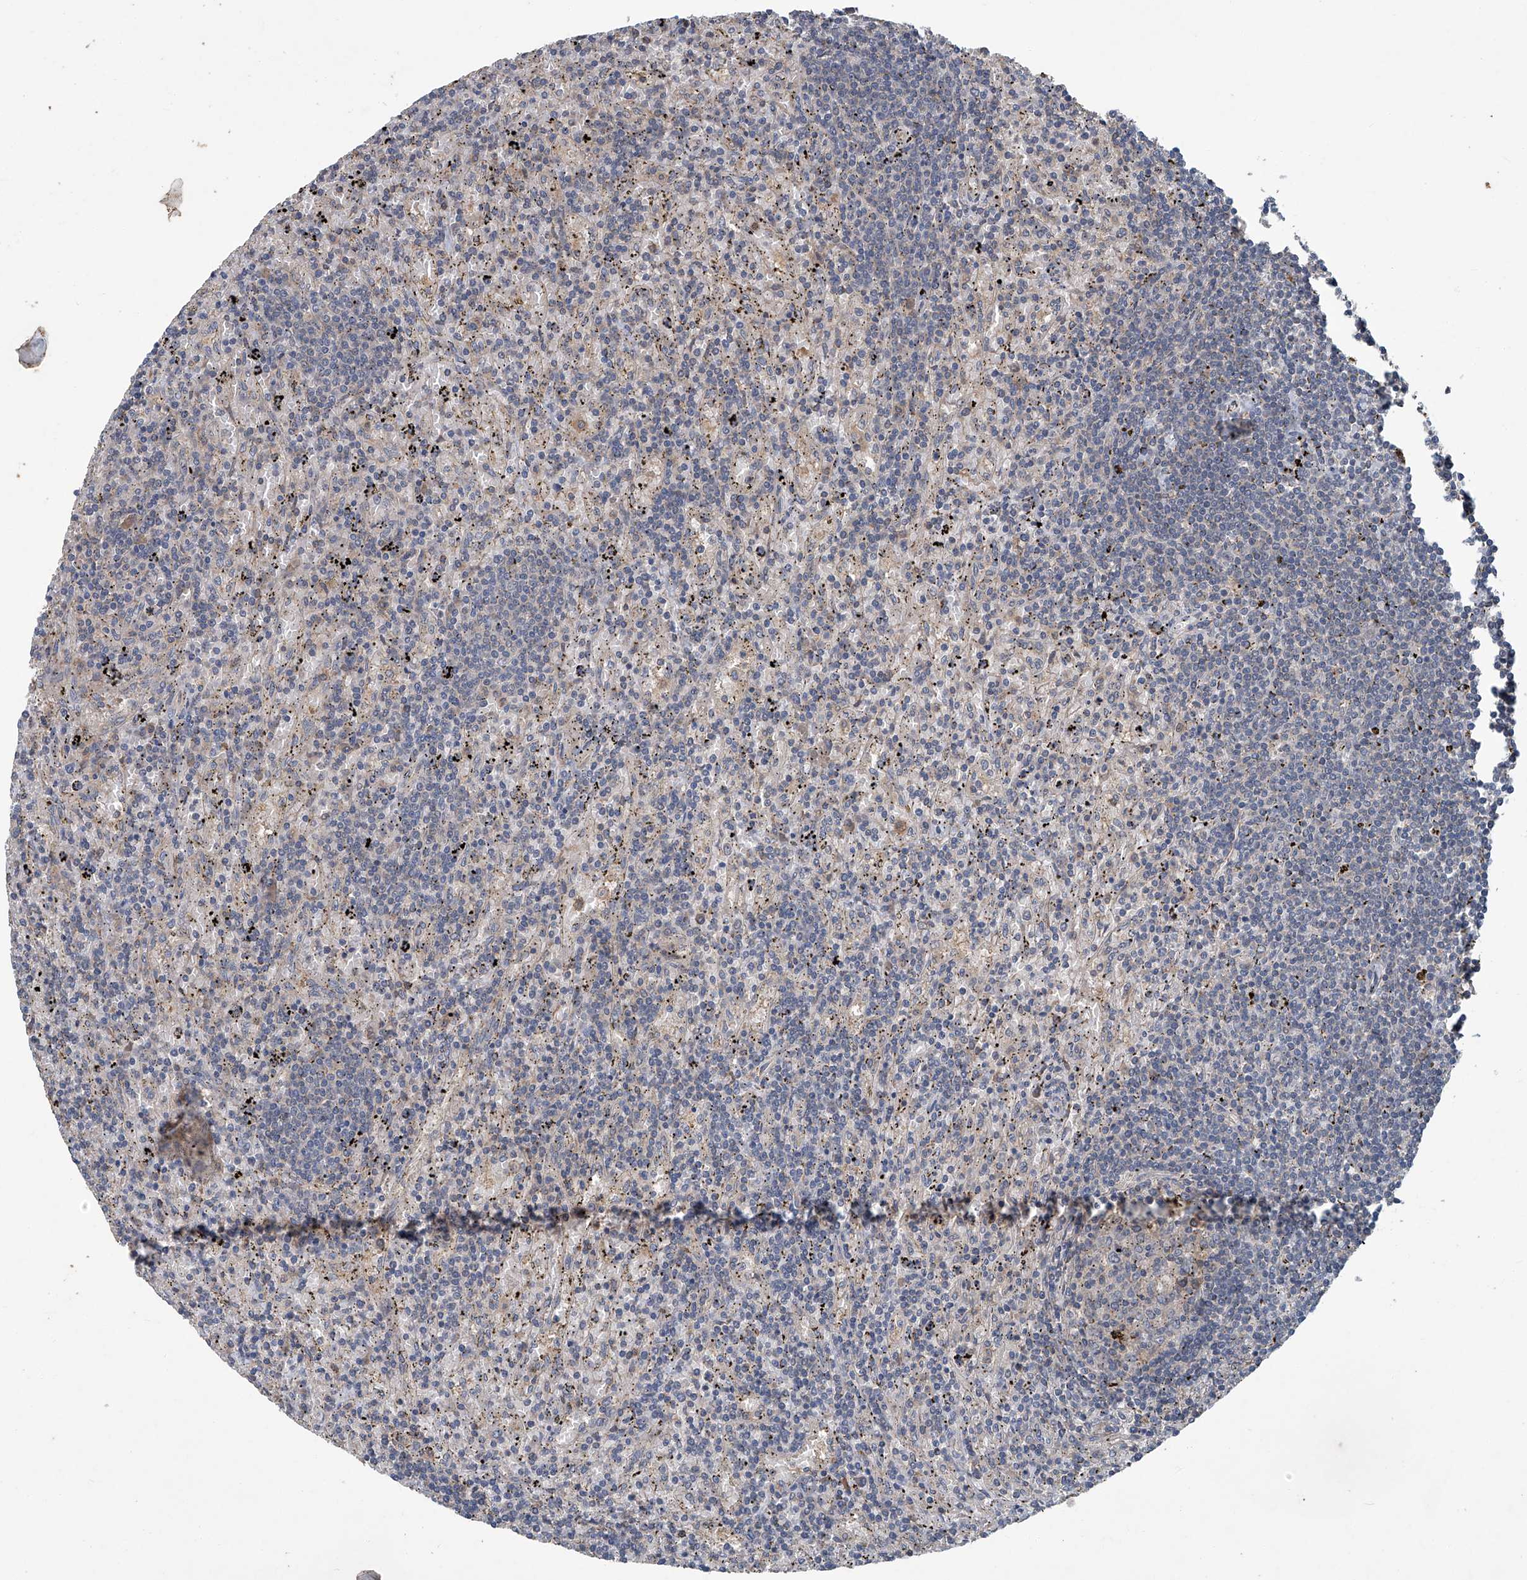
{"staining": {"intensity": "negative", "quantity": "none", "location": "none"}, "tissue": "lymphoma", "cell_type": "Tumor cells", "image_type": "cancer", "snomed": [{"axis": "morphology", "description": "Malignant lymphoma, non-Hodgkin's type, Low grade"}, {"axis": "topography", "description": "Spleen"}], "caption": "Immunohistochemistry (IHC) micrograph of neoplastic tissue: human lymphoma stained with DAB (3,3'-diaminobenzidine) exhibits no significant protein staining in tumor cells.", "gene": "ANKRD34A", "patient": {"sex": "male", "age": 76}}